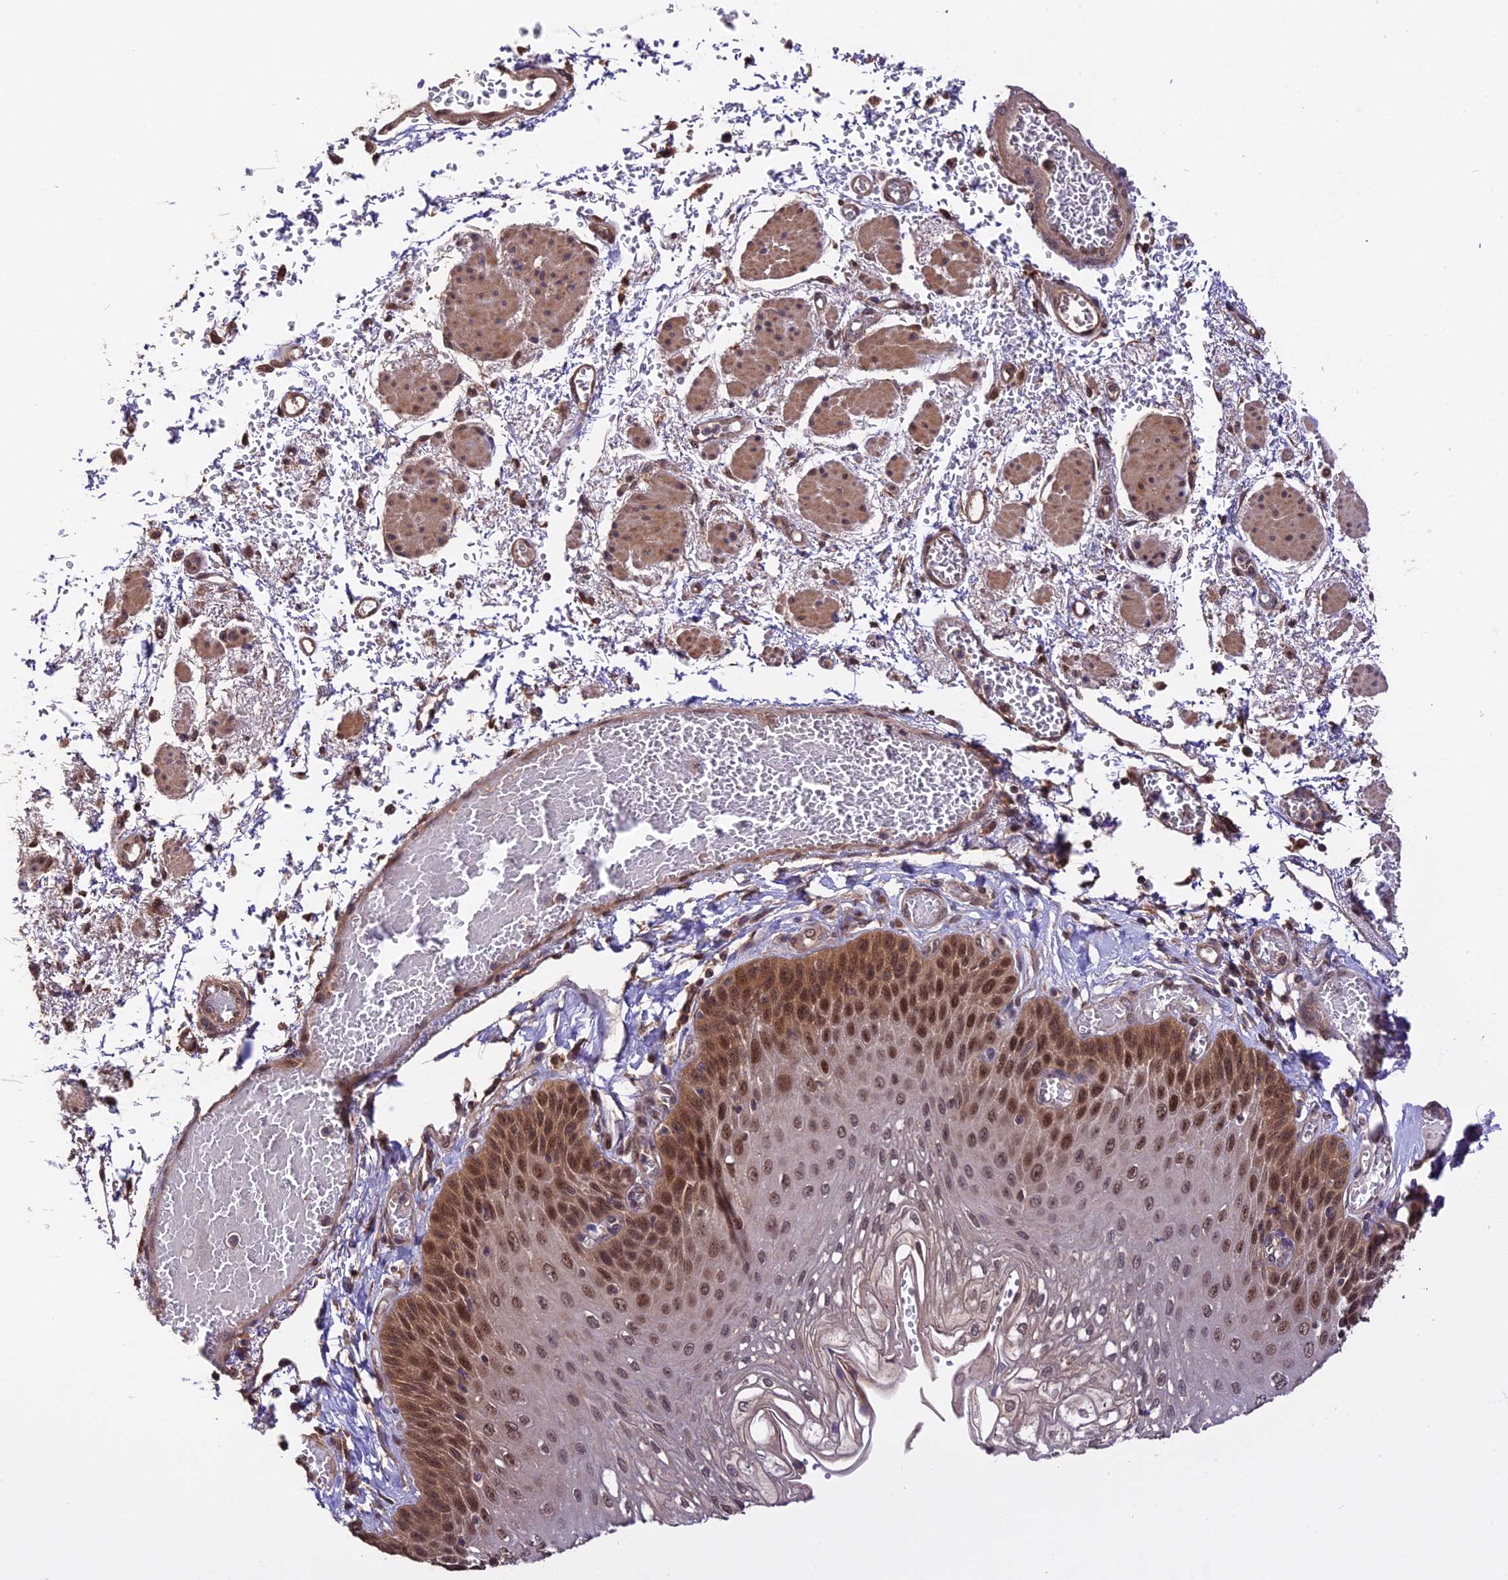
{"staining": {"intensity": "strong", "quantity": "25%-75%", "location": "cytoplasmic/membranous,nuclear"}, "tissue": "esophagus", "cell_type": "Squamous epithelial cells", "image_type": "normal", "snomed": [{"axis": "morphology", "description": "Normal tissue, NOS"}, {"axis": "topography", "description": "Esophagus"}], "caption": "Protein positivity by IHC exhibits strong cytoplasmic/membranous,nuclear expression in about 25%-75% of squamous epithelial cells in benign esophagus.", "gene": "TRMT1", "patient": {"sex": "male", "age": 81}}